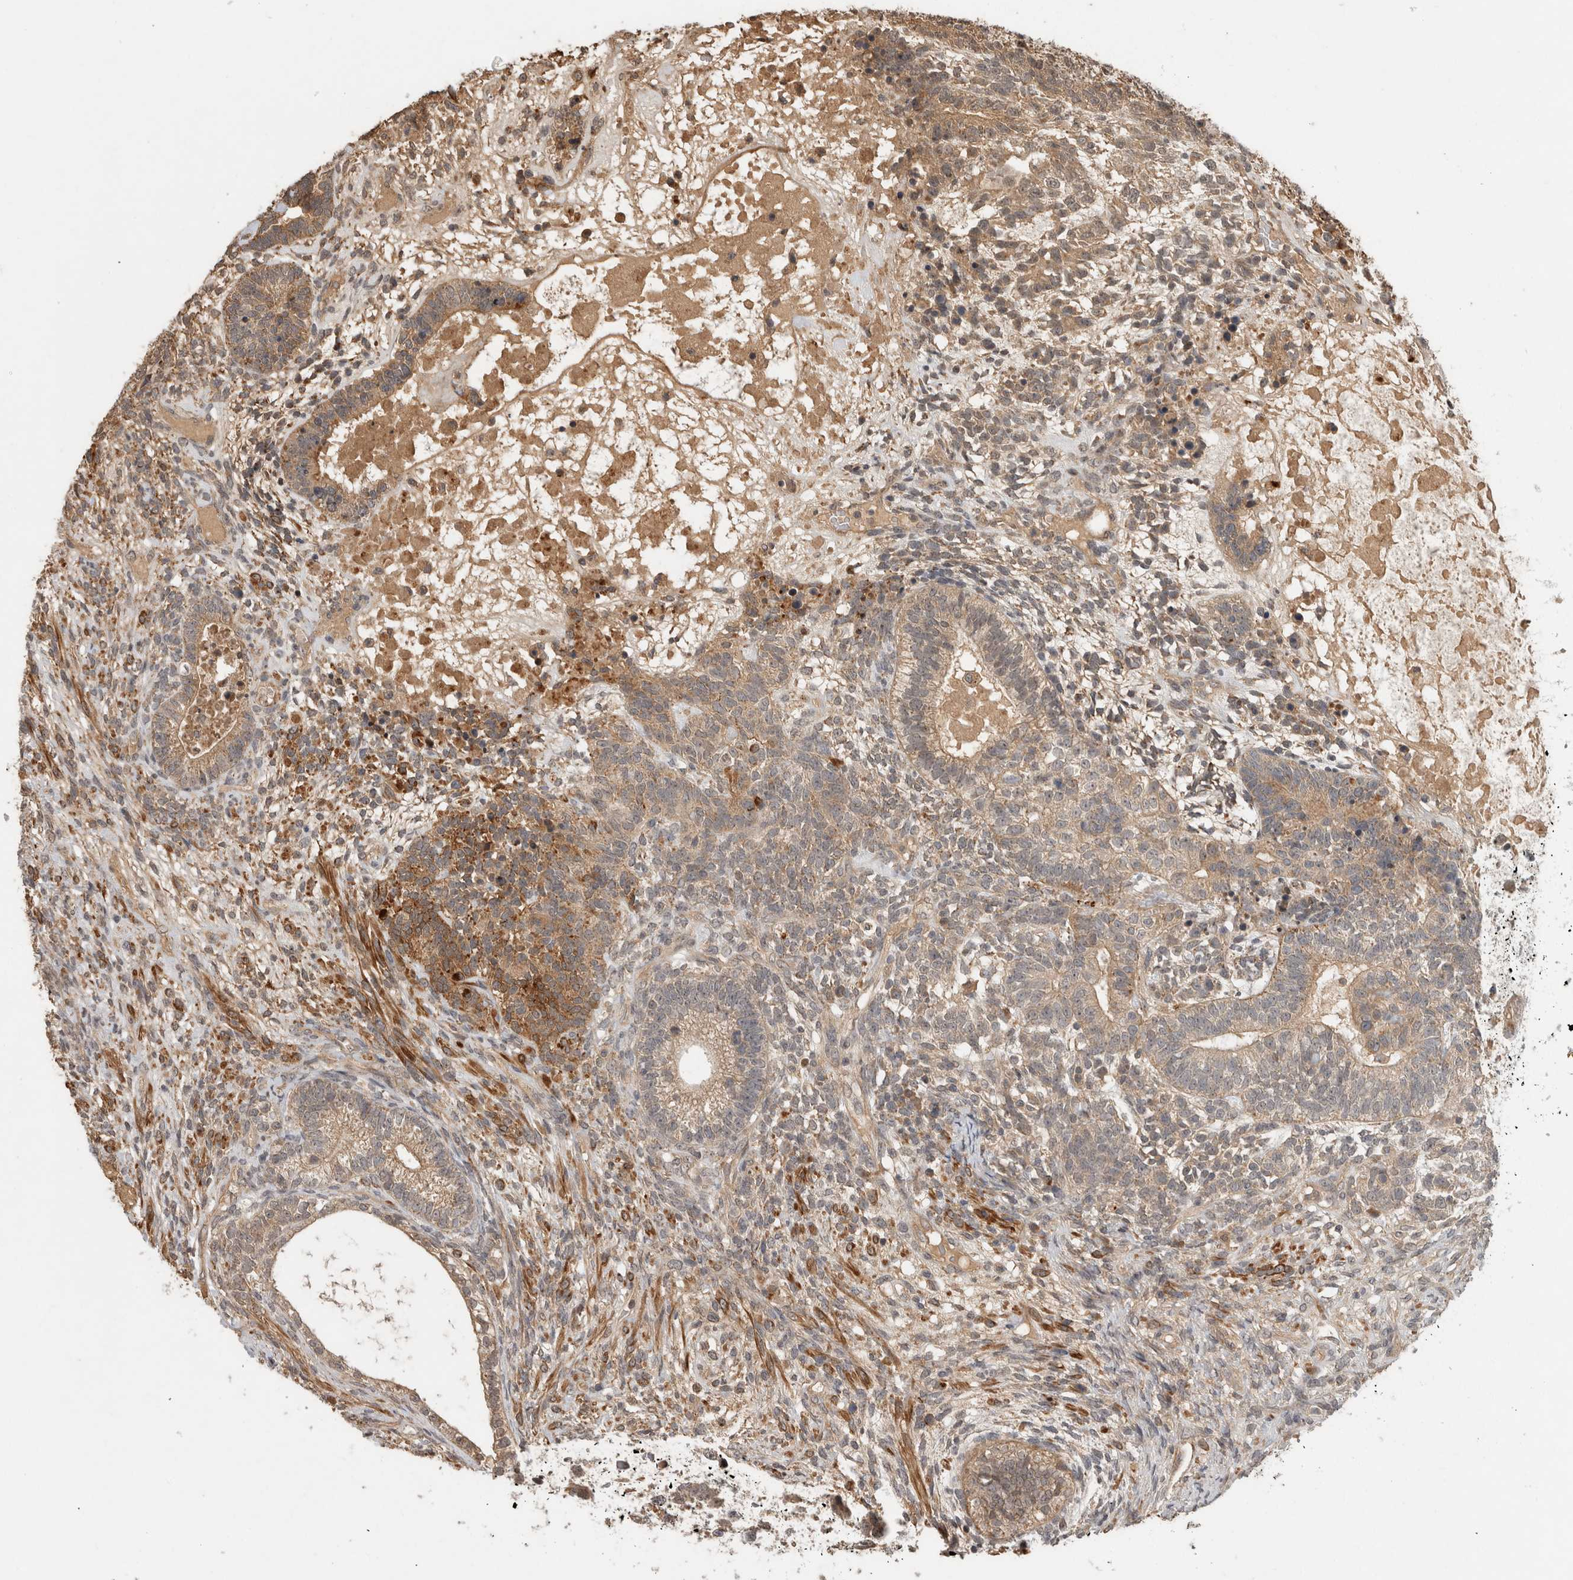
{"staining": {"intensity": "moderate", "quantity": "25%-75%", "location": "cytoplasmic/membranous"}, "tissue": "testis cancer", "cell_type": "Tumor cells", "image_type": "cancer", "snomed": [{"axis": "morphology", "description": "Seminoma, NOS"}, {"axis": "morphology", "description": "Carcinoma, Embryonal, NOS"}, {"axis": "topography", "description": "Testis"}], "caption": "Approximately 25%-75% of tumor cells in testis cancer (embryonal carcinoma) display moderate cytoplasmic/membranous protein staining as visualized by brown immunohistochemical staining.", "gene": "PITPNC1", "patient": {"sex": "male", "age": 28}}